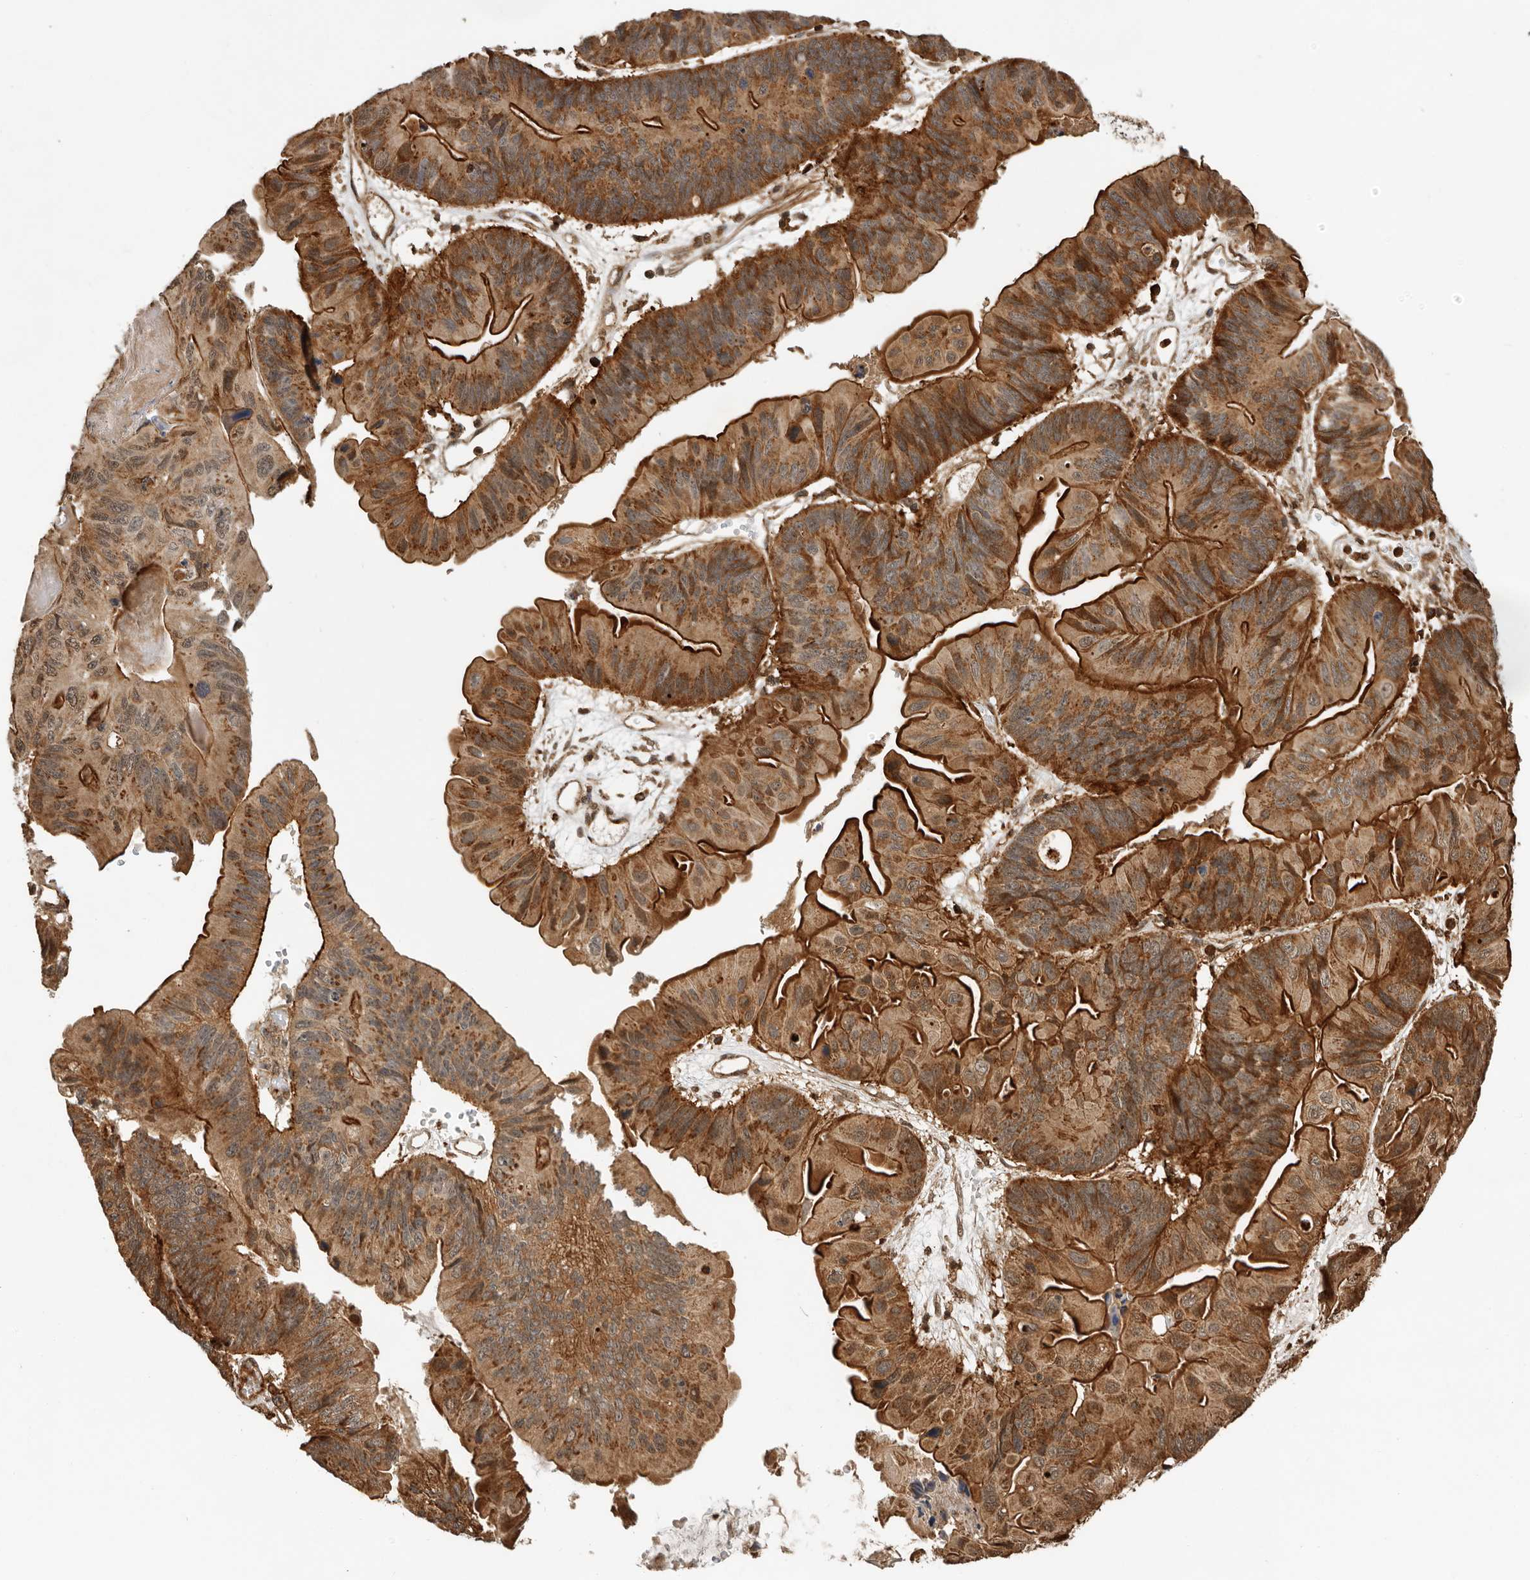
{"staining": {"intensity": "strong", "quantity": ">75%", "location": "cytoplasmic/membranous"}, "tissue": "ovarian cancer", "cell_type": "Tumor cells", "image_type": "cancer", "snomed": [{"axis": "morphology", "description": "Cystadenocarcinoma, mucinous, NOS"}, {"axis": "topography", "description": "Ovary"}], "caption": "A micrograph of ovarian cancer (mucinous cystadenocarcinoma) stained for a protein shows strong cytoplasmic/membranous brown staining in tumor cells.", "gene": "RNF157", "patient": {"sex": "female", "age": 61}}